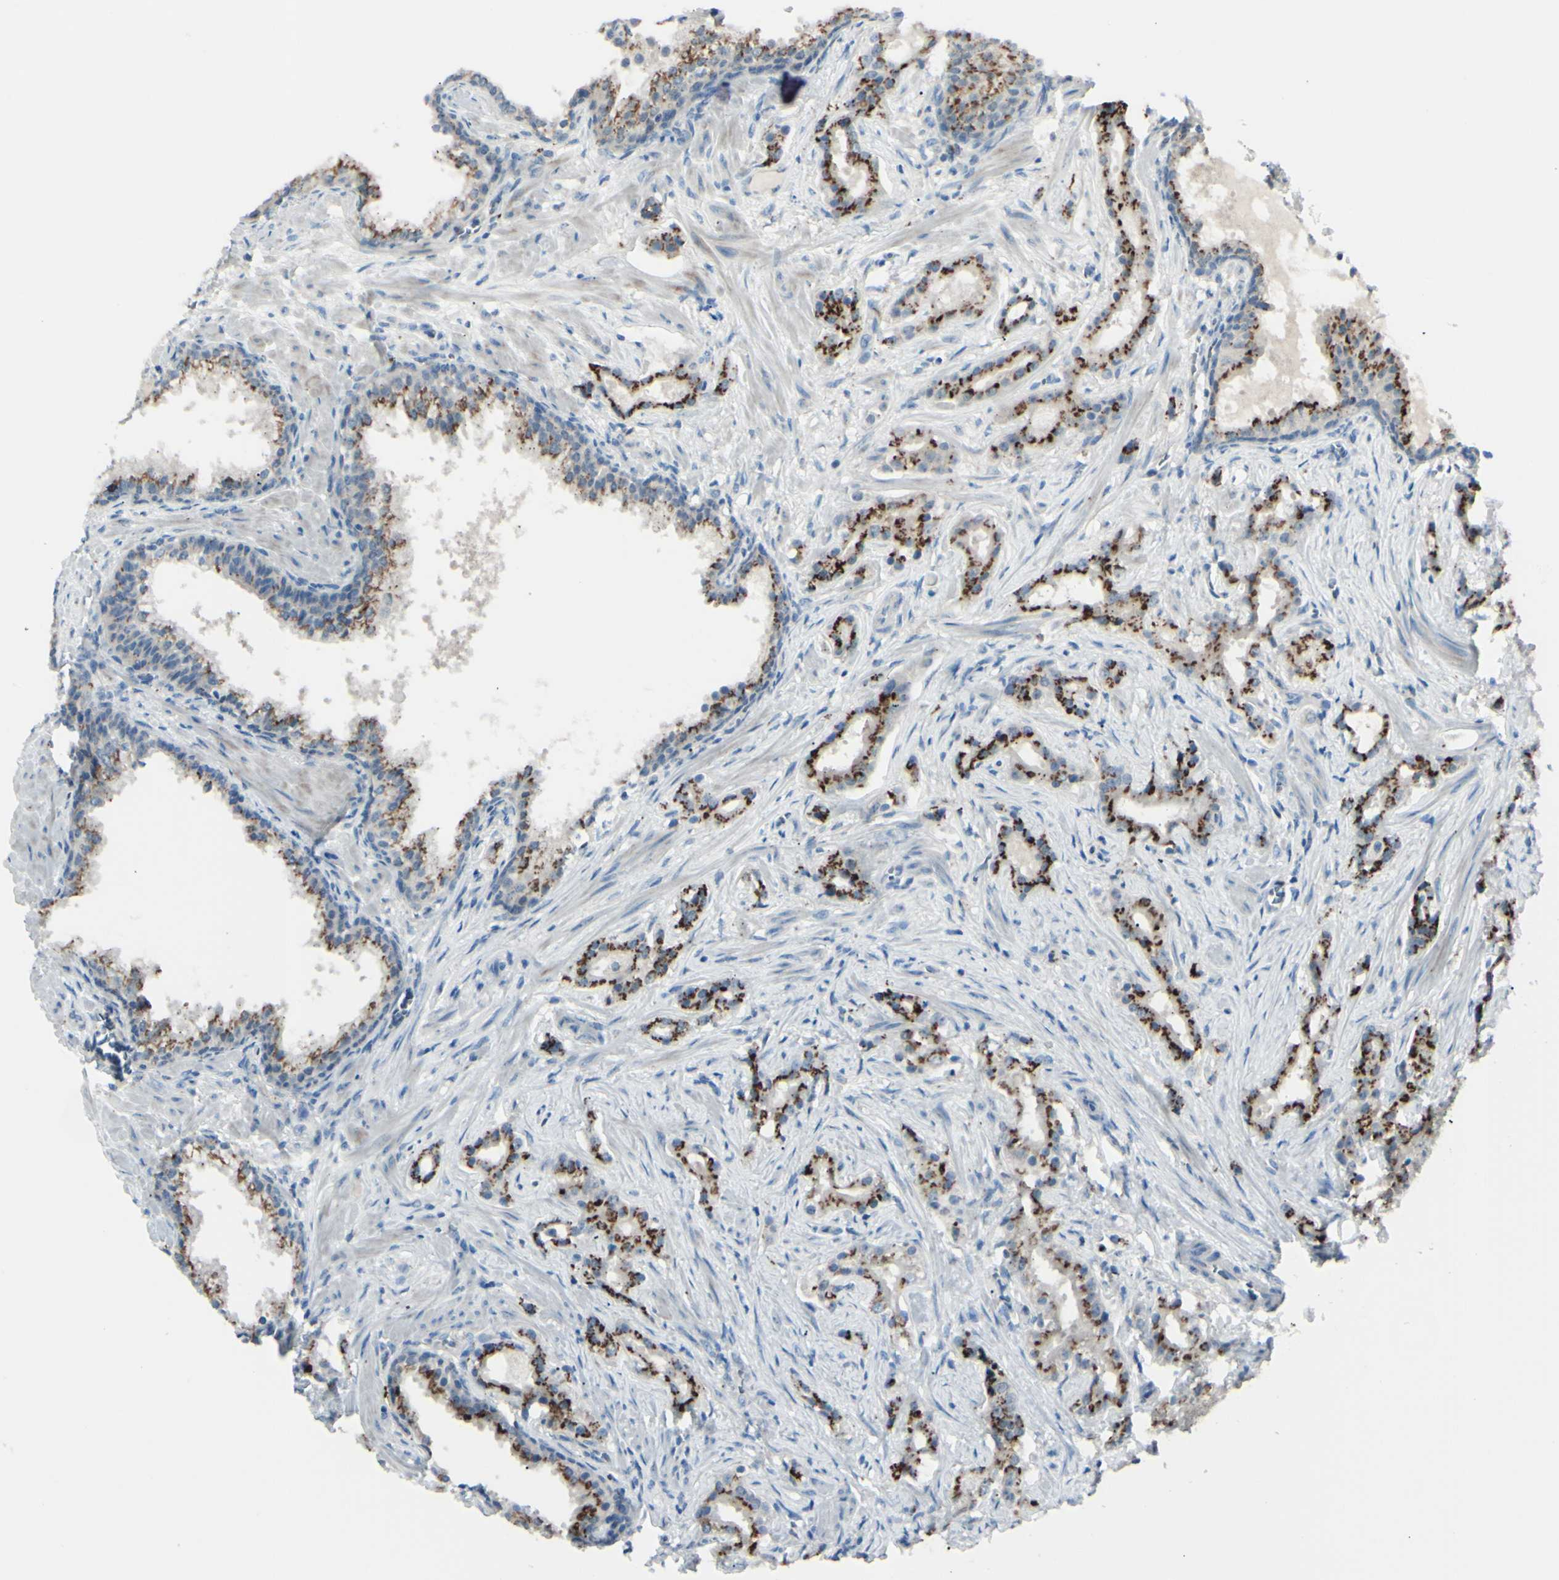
{"staining": {"intensity": "strong", "quantity": ">75%", "location": "cytoplasmic/membranous"}, "tissue": "prostate cancer", "cell_type": "Tumor cells", "image_type": "cancer", "snomed": [{"axis": "morphology", "description": "Adenocarcinoma, Low grade"}, {"axis": "topography", "description": "Prostate"}], "caption": "Immunohistochemical staining of human prostate adenocarcinoma (low-grade) displays high levels of strong cytoplasmic/membranous protein positivity in approximately >75% of tumor cells.", "gene": "B4GALT1", "patient": {"sex": "male", "age": 59}}